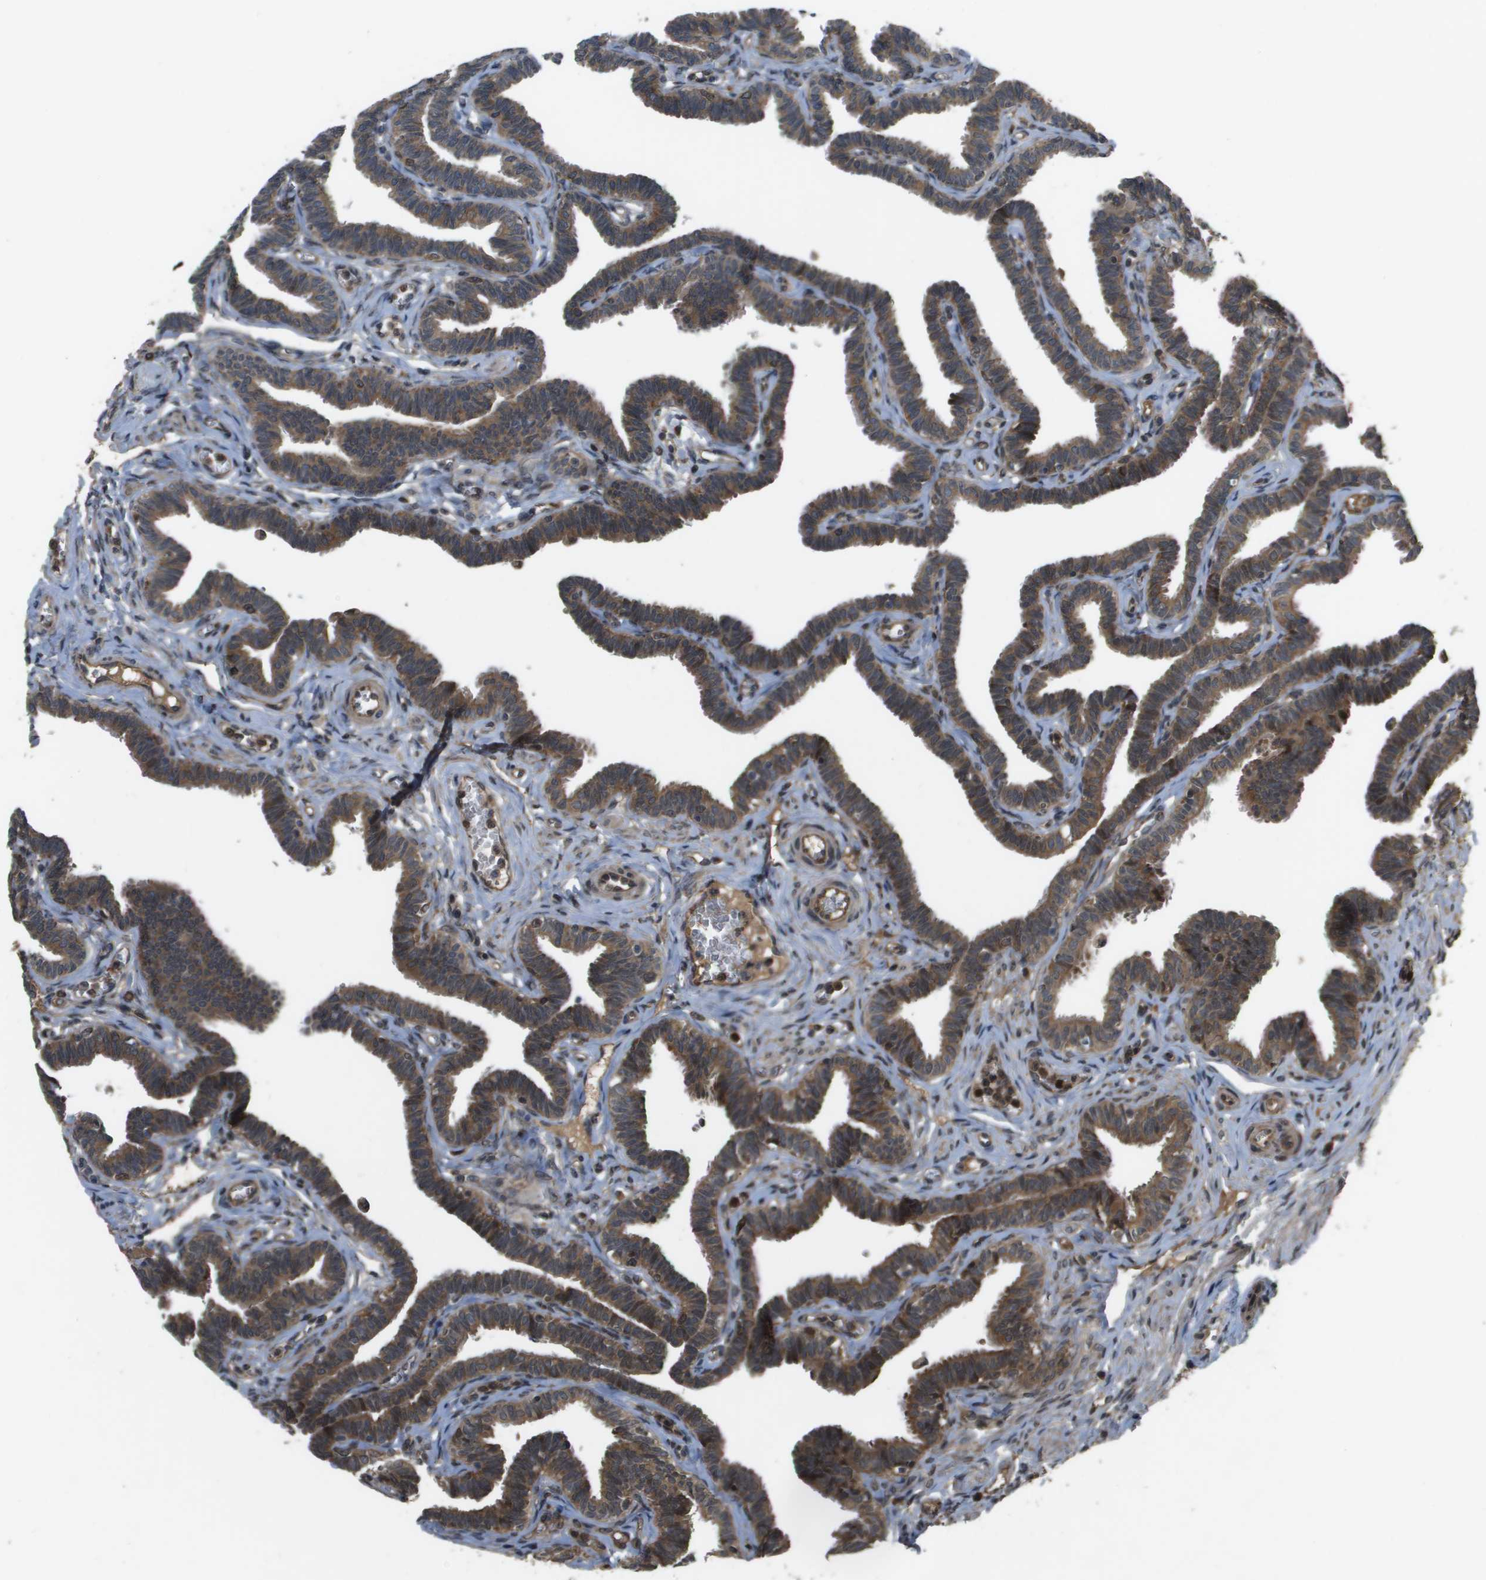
{"staining": {"intensity": "weak", "quantity": ">75%", "location": "cytoplasmic/membranous"}, "tissue": "fallopian tube", "cell_type": "Glandular cells", "image_type": "normal", "snomed": [{"axis": "morphology", "description": "Normal tissue, NOS"}, {"axis": "topography", "description": "Fallopian tube"}, {"axis": "topography", "description": "Ovary"}], "caption": "Immunohistochemistry (IHC) image of normal fallopian tube: human fallopian tube stained using IHC shows low levels of weak protein expression localized specifically in the cytoplasmic/membranous of glandular cells, appearing as a cytoplasmic/membranous brown color.", "gene": "SPTLC1", "patient": {"sex": "female", "age": 23}}